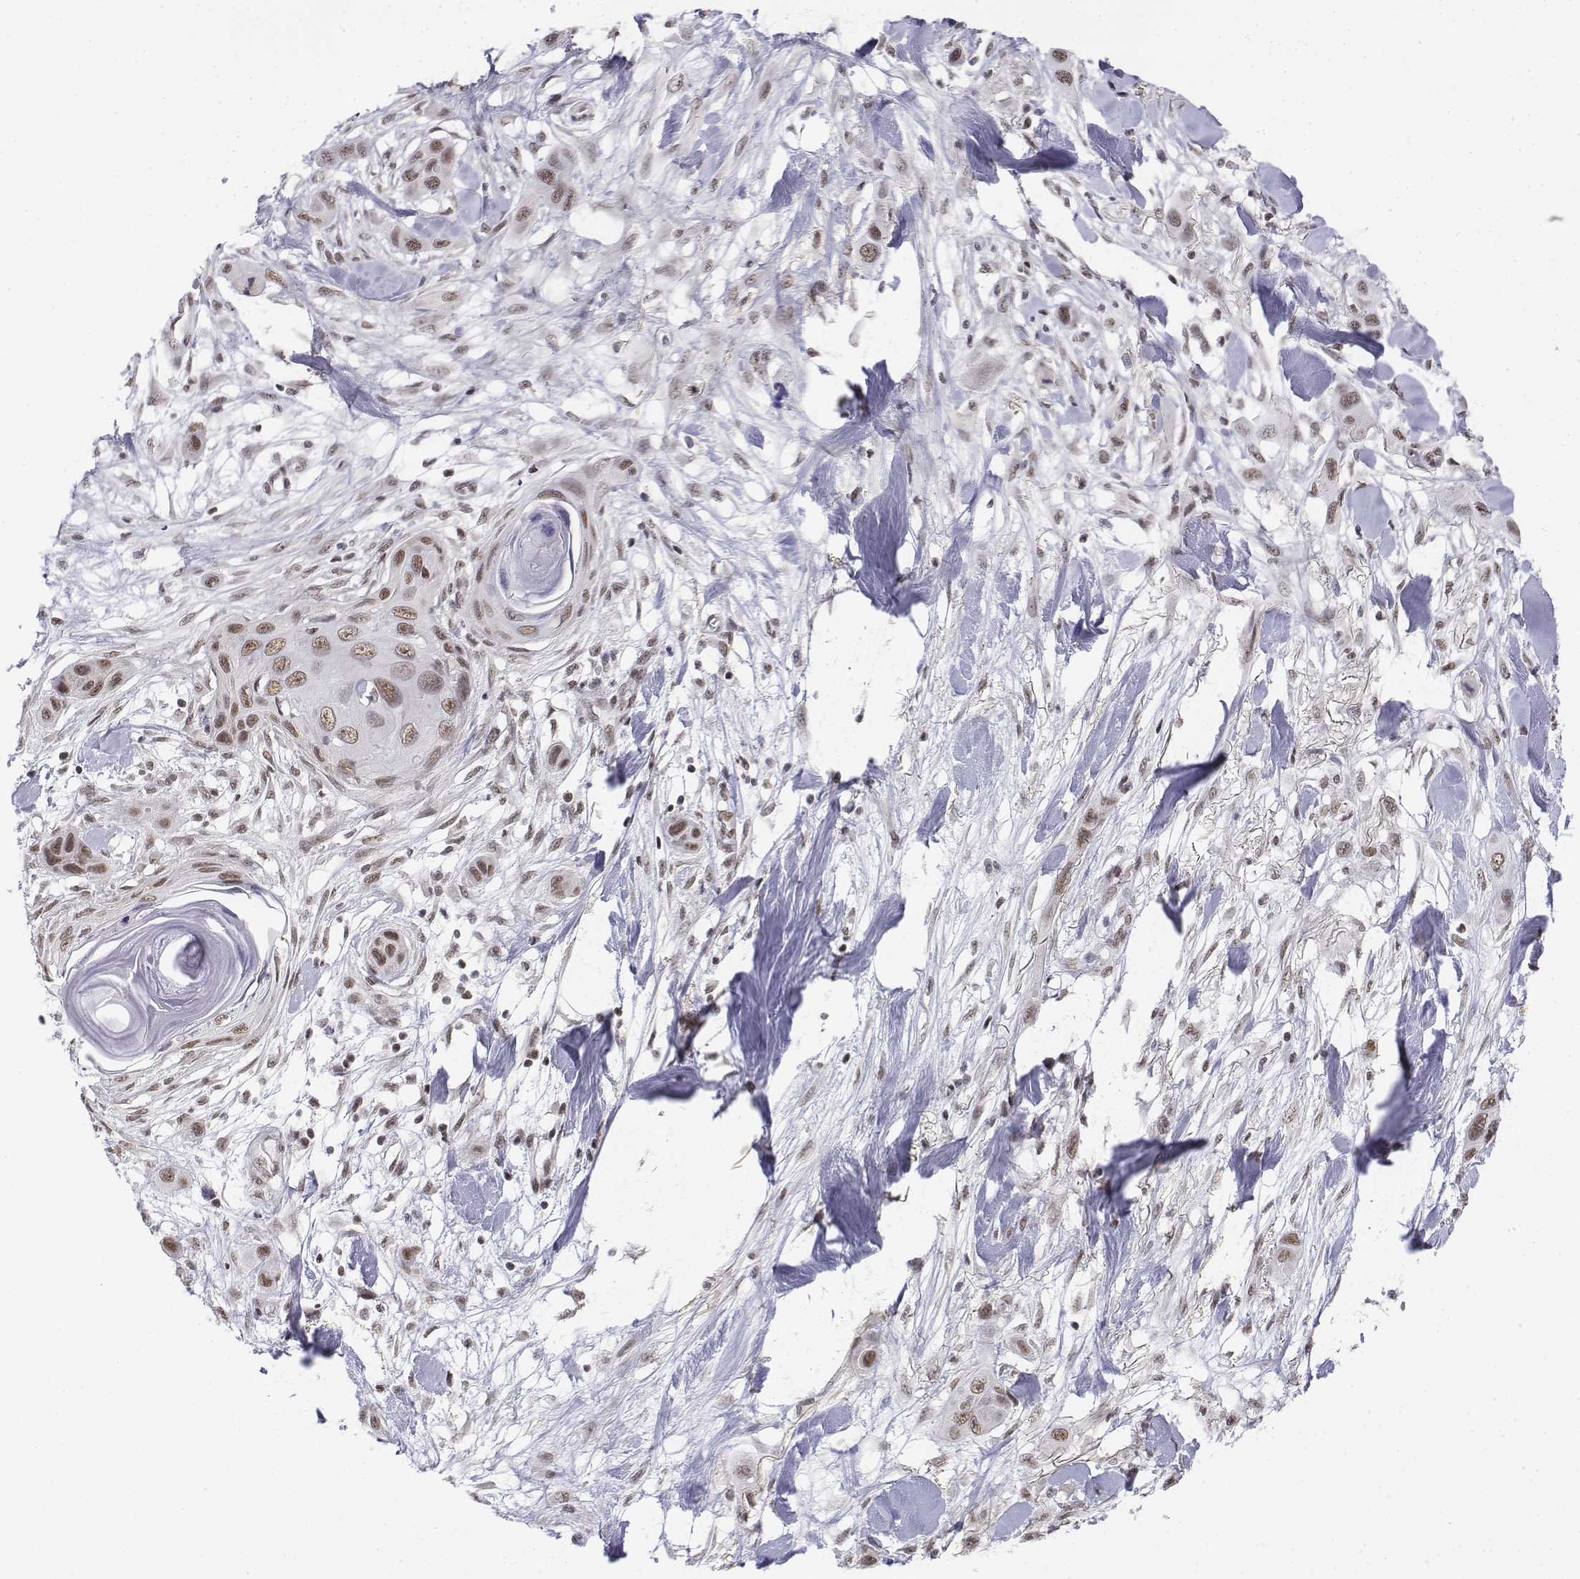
{"staining": {"intensity": "weak", "quantity": ">75%", "location": "nuclear"}, "tissue": "skin cancer", "cell_type": "Tumor cells", "image_type": "cancer", "snomed": [{"axis": "morphology", "description": "Squamous cell carcinoma, NOS"}, {"axis": "topography", "description": "Skin"}], "caption": "DAB immunohistochemical staining of skin cancer shows weak nuclear protein positivity in approximately >75% of tumor cells.", "gene": "SETD1A", "patient": {"sex": "male", "age": 79}}